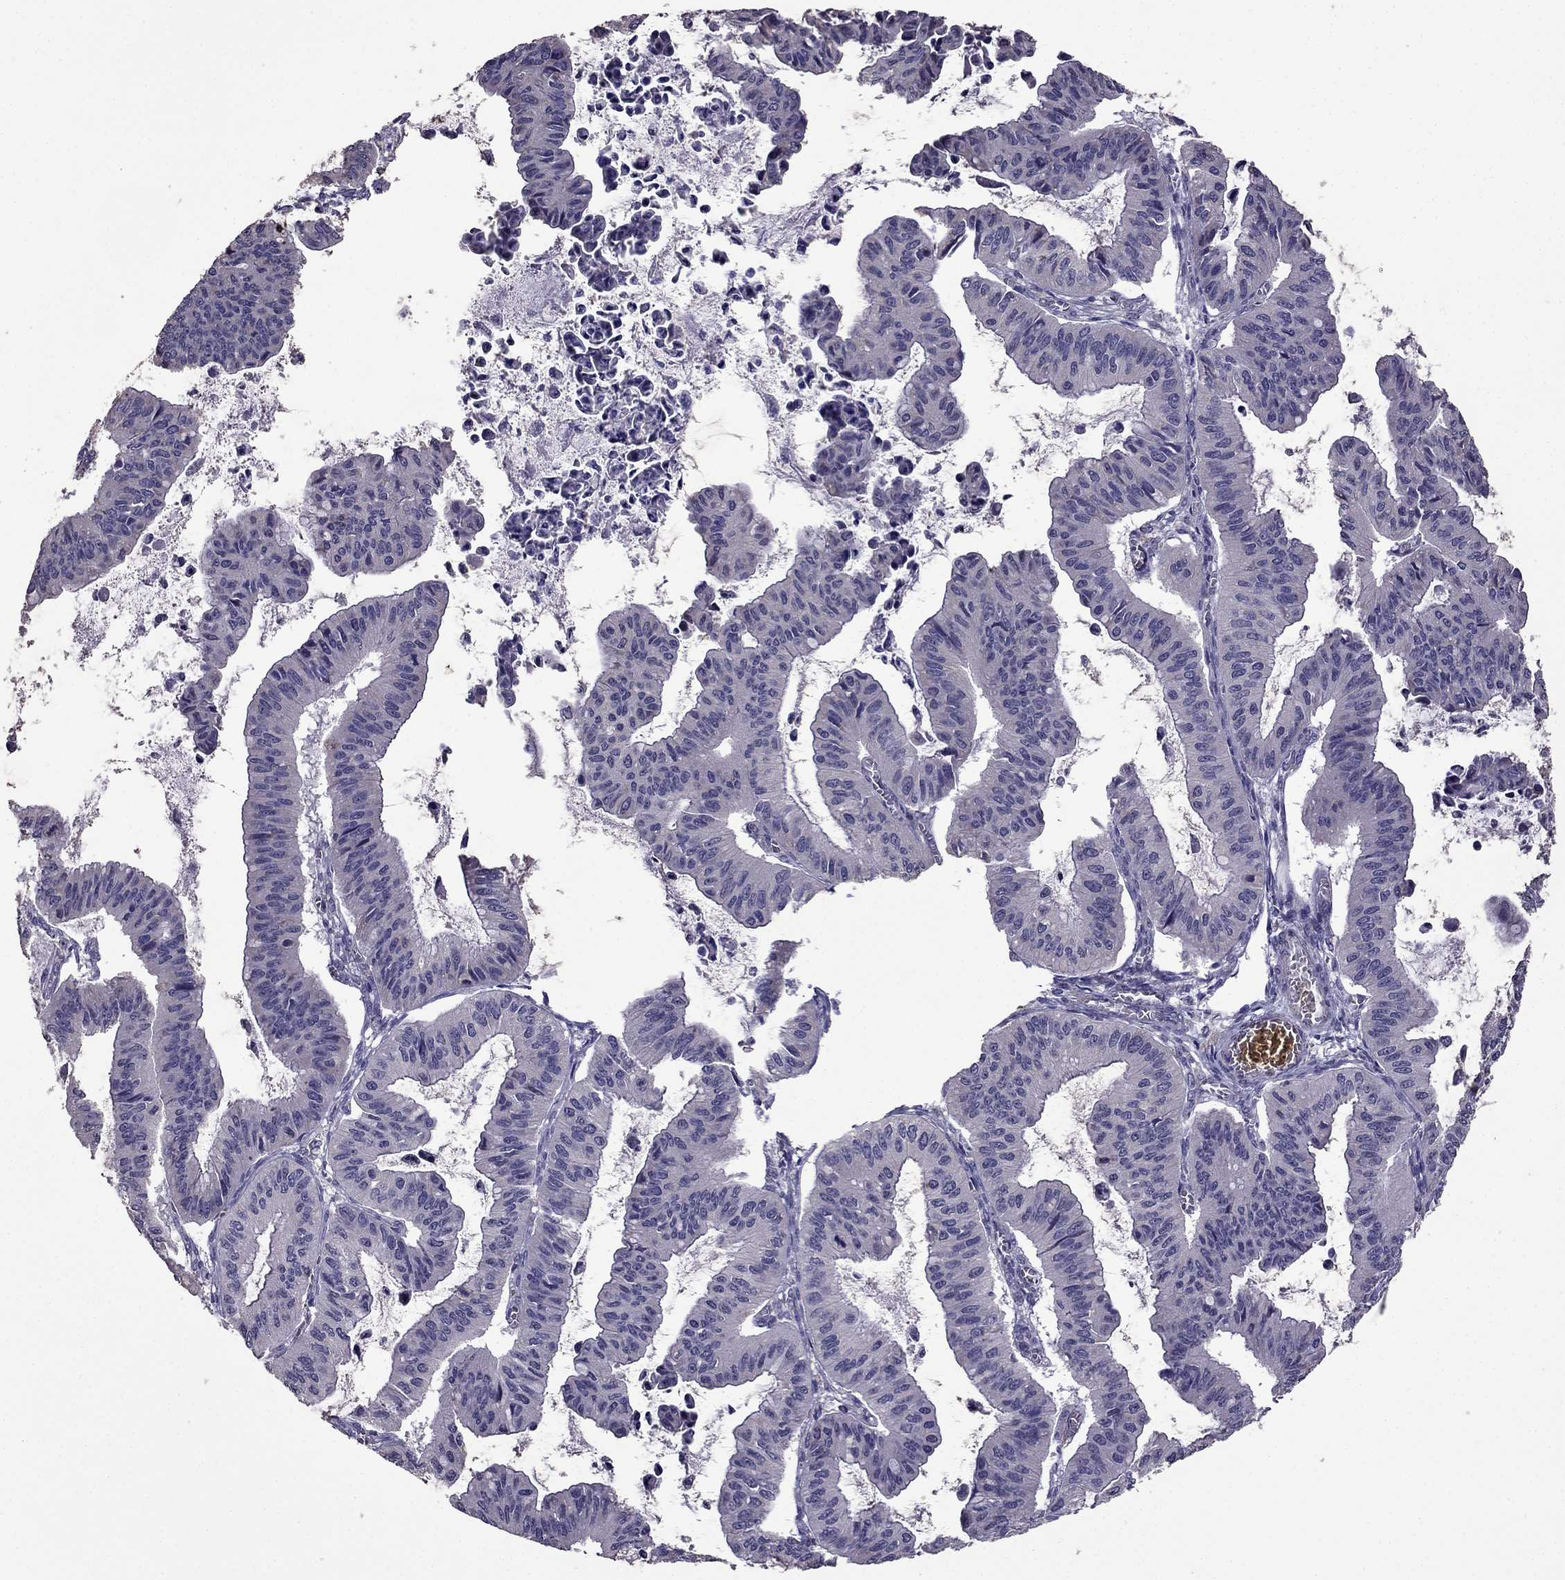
{"staining": {"intensity": "negative", "quantity": "none", "location": "none"}, "tissue": "ovarian cancer", "cell_type": "Tumor cells", "image_type": "cancer", "snomed": [{"axis": "morphology", "description": "Cystadenocarcinoma, mucinous, NOS"}, {"axis": "topography", "description": "Ovary"}], "caption": "The micrograph reveals no significant staining in tumor cells of ovarian cancer (mucinous cystadenocarcinoma). The staining is performed using DAB brown chromogen with nuclei counter-stained in using hematoxylin.", "gene": "CDH9", "patient": {"sex": "female", "age": 72}}